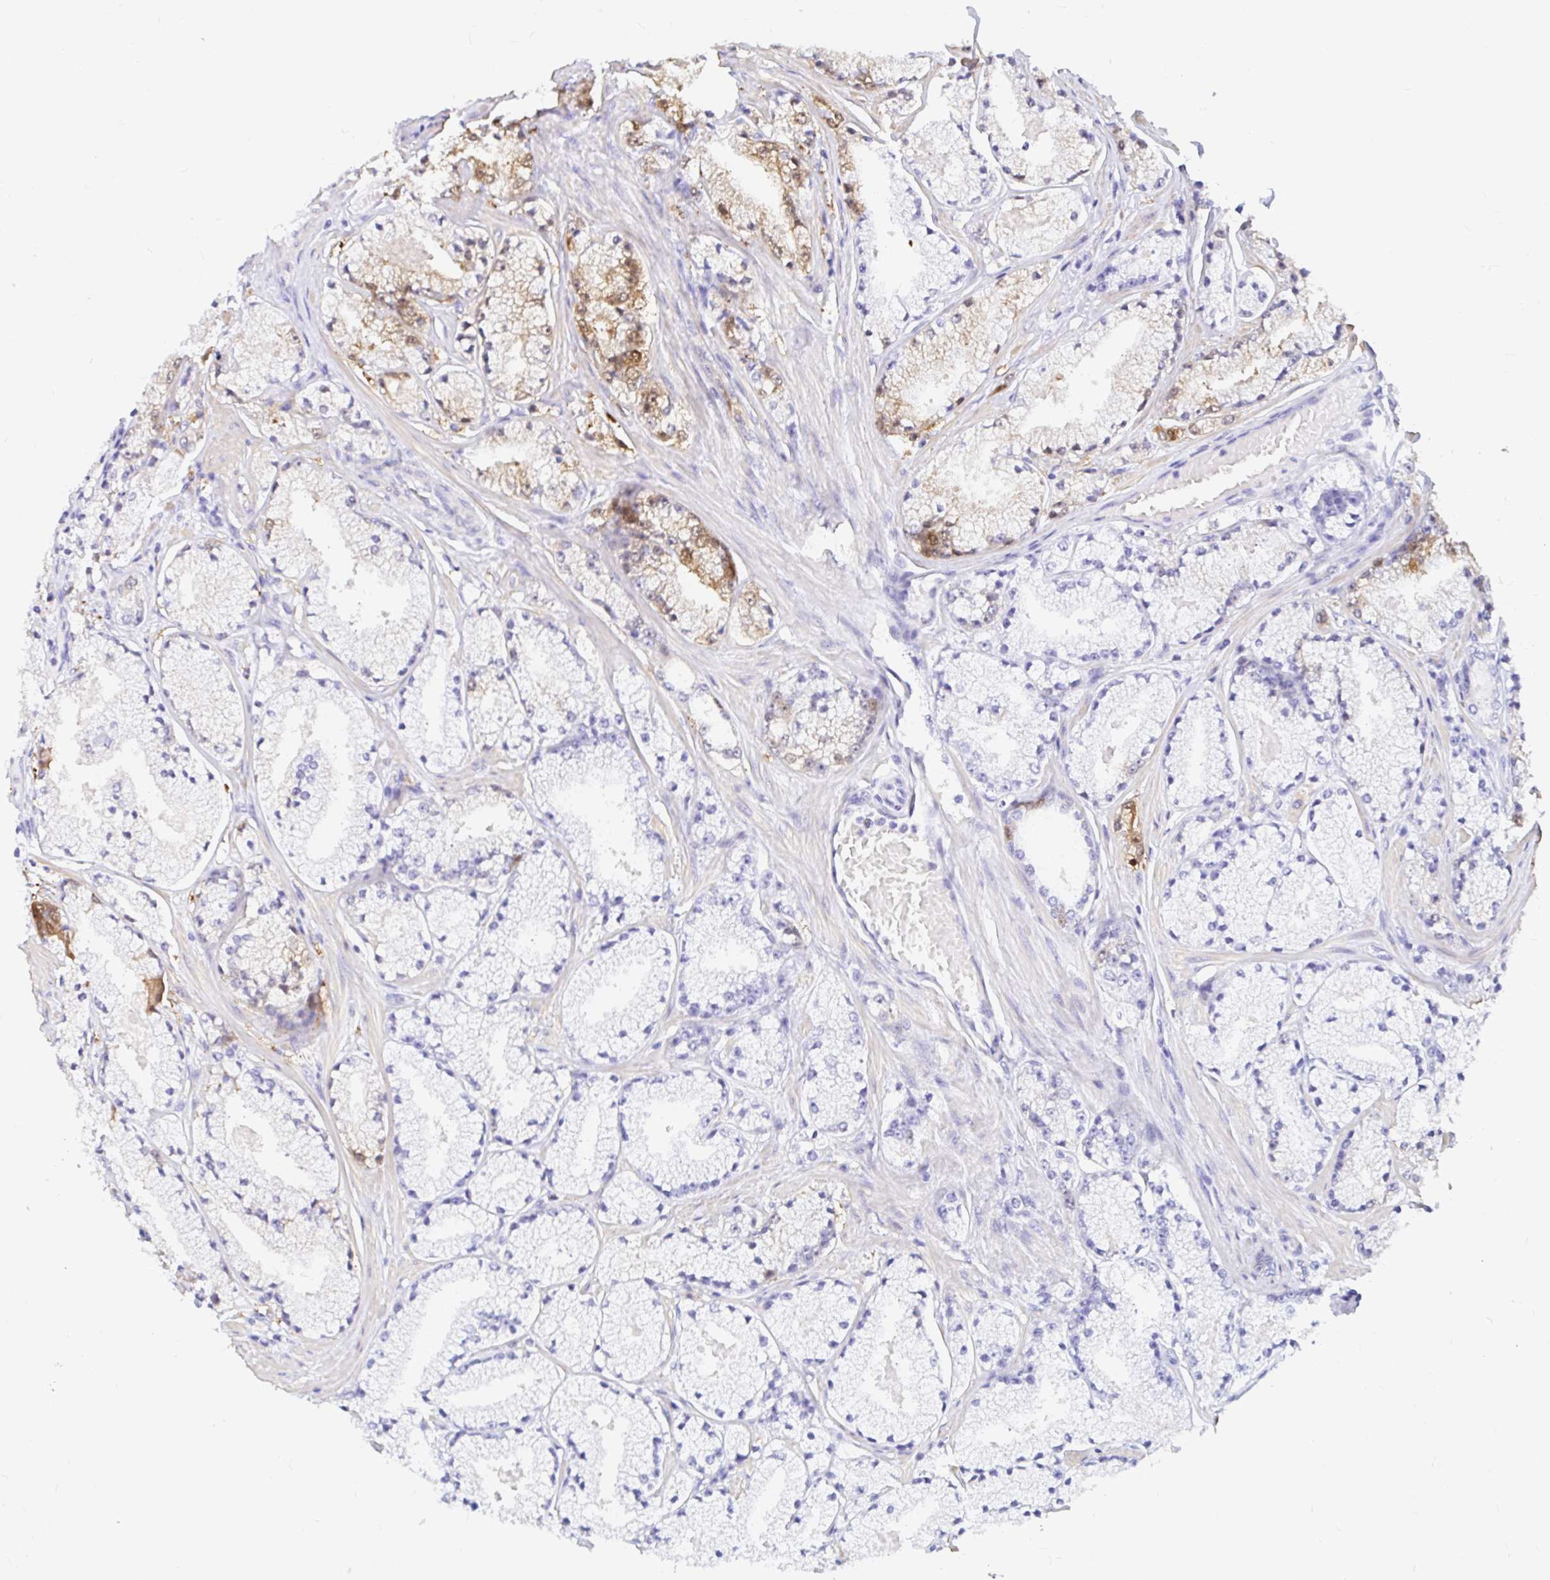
{"staining": {"intensity": "moderate", "quantity": "<25%", "location": "cytoplasmic/membranous"}, "tissue": "prostate cancer", "cell_type": "Tumor cells", "image_type": "cancer", "snomed": [{"axis": "morphology", "description": "Adenocarcinoma, High grade"}, {"axis": "topography", "description": "Prostate"}], "caption": "The immunohistochemical stain shows moderate cytoplasmic/membranous staining in tumor cells of prostate cancer (adenocarcinoma (high-grade)) tissue. The protein is stained brown, and the nuclei are stained in blue (DAB IHC with brightfield microscopy, high magnification).", "gene": "PPP1R1B", "patient": {"sex": "male", "age": 63}}